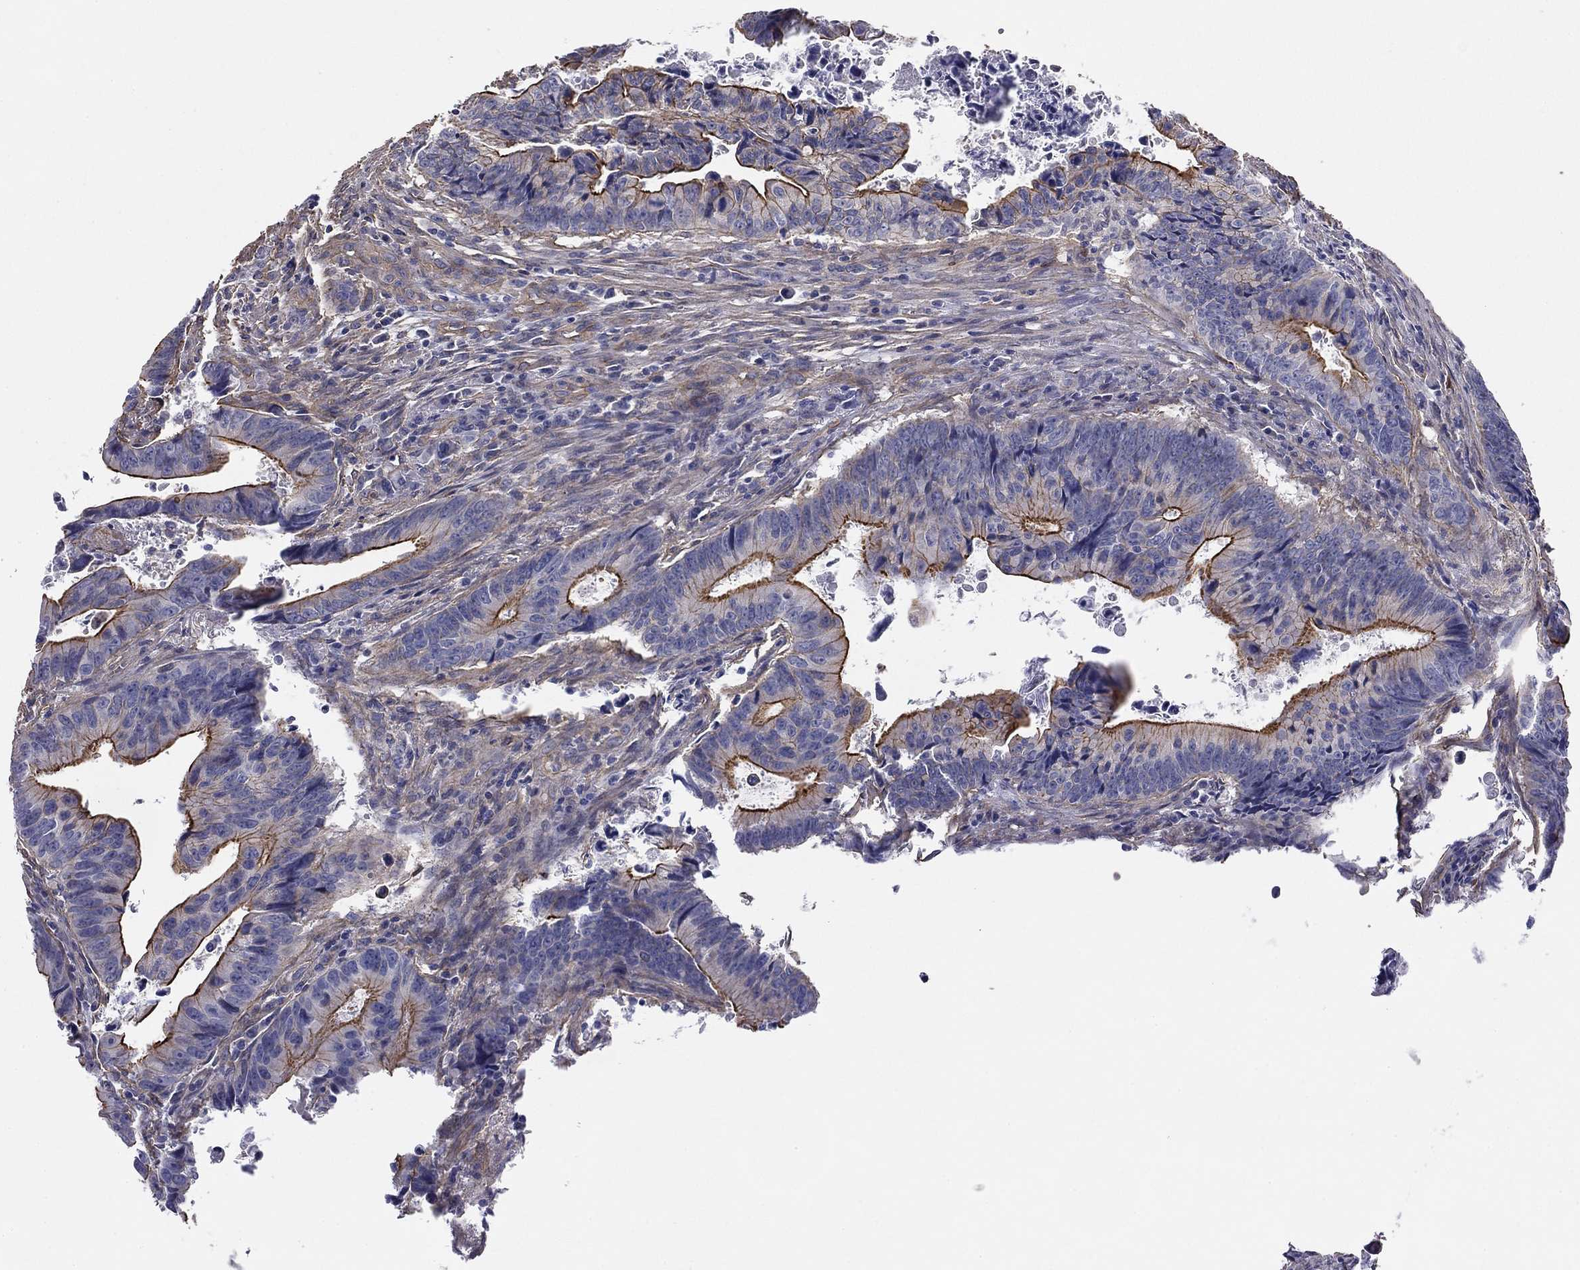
{"staining": {"intensity": "strong", "quantity": "25%-75%", "location": "cytoplasmic/membranous"}, "tissue": "colorectal cancer", "cell_type": "Tumor cells", "image_type": "cancer", "snomed": [{"axis": "morphology", "description": "Adenocarcinoma, NOS"}, {"axis": "topography", "description": "Colon"}], "caption": "Protein staining reveals strong cytoplasmic/membranous positivity in about 25%-75% of tumor cells in colorectal cancer (adenocarcinoma).", "gene": "TCHH", "patient": {"sex": "female", "age": 87}}